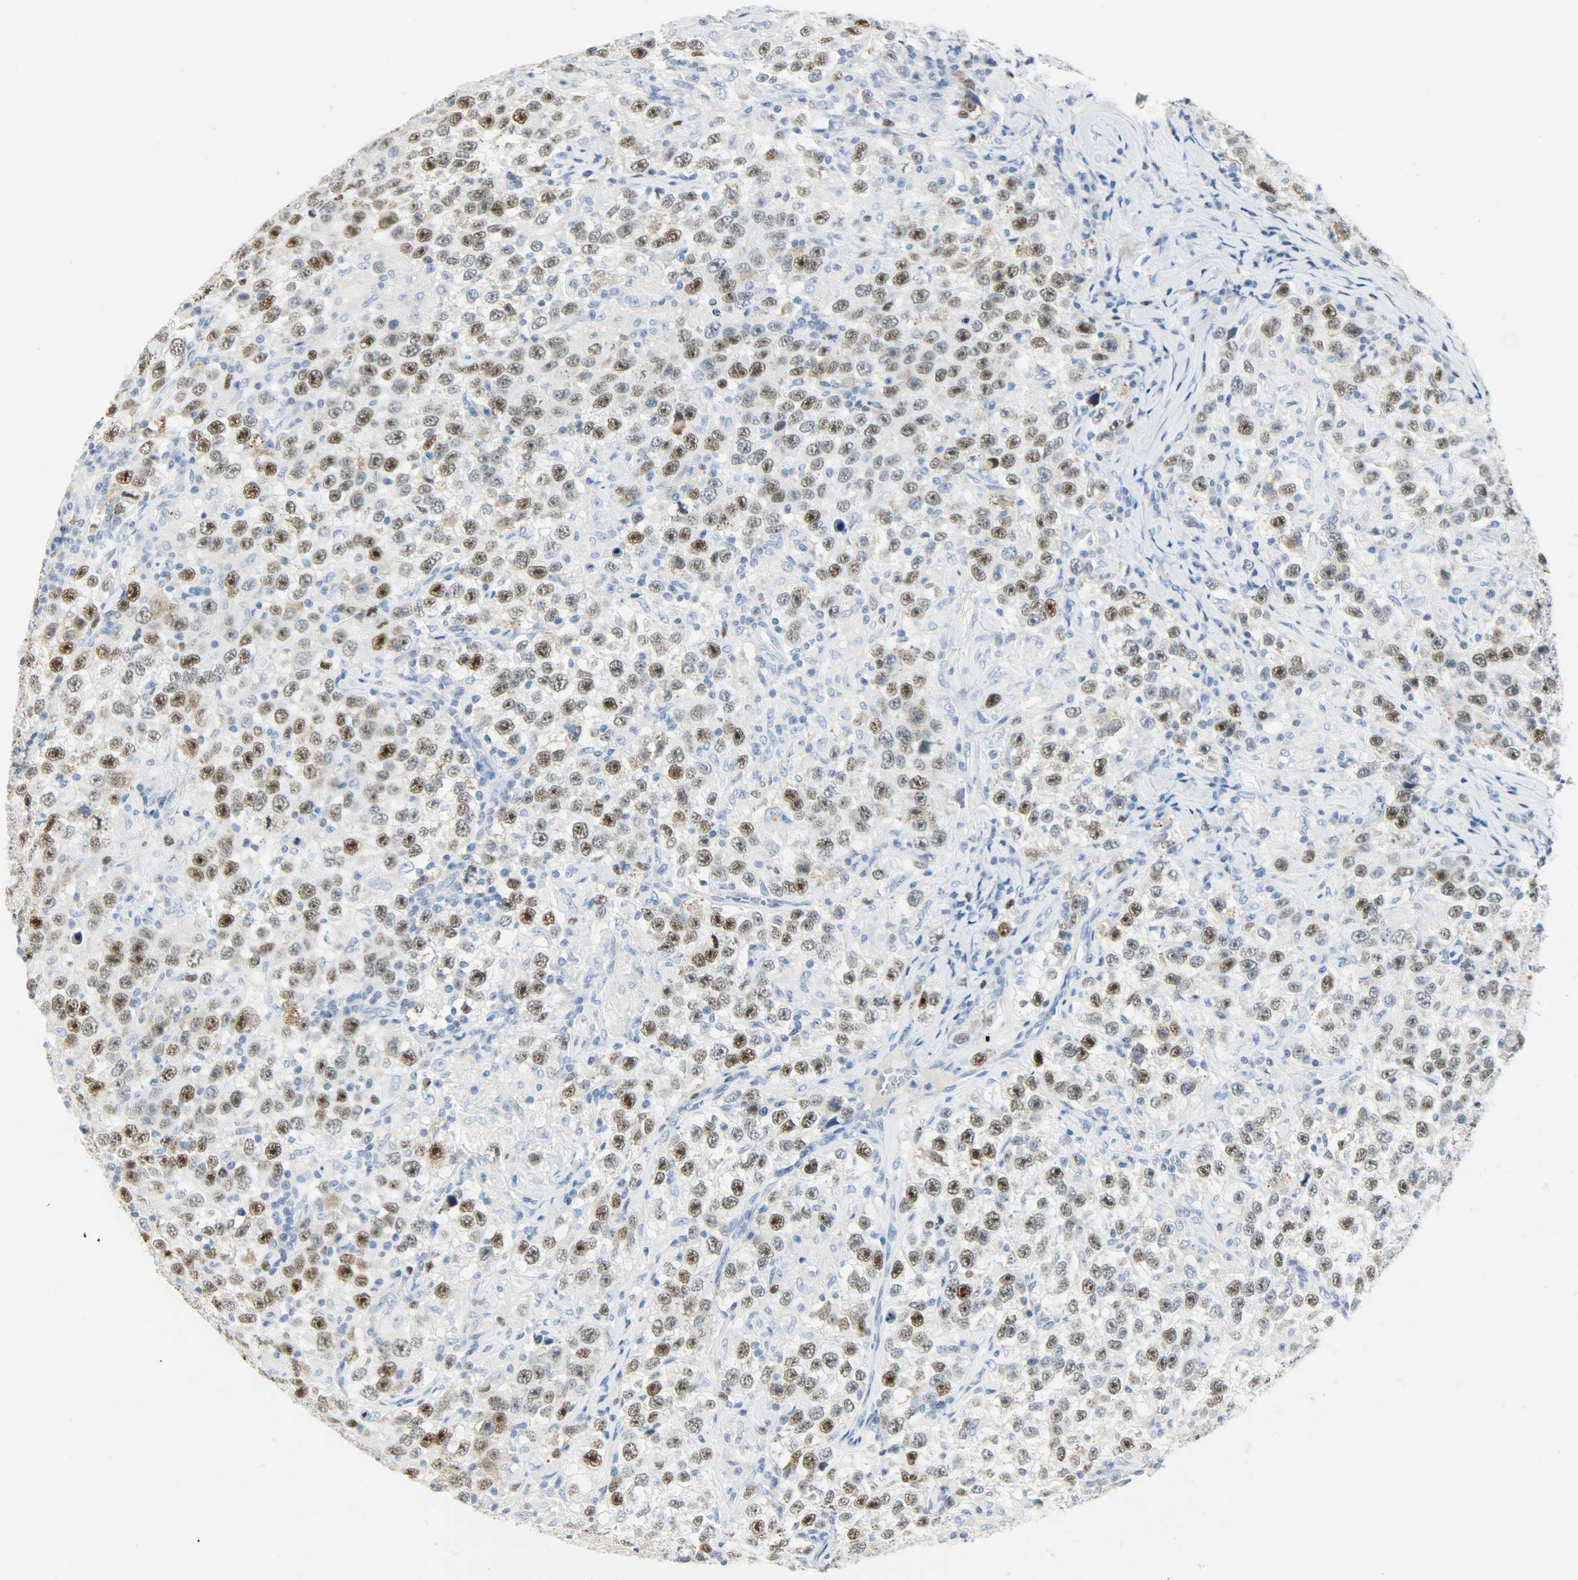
{"staining": {"intensity": "moderate", "quantity": ">75%", "location": "nuclear"}, "tissue": "testis cancer", "cell_type": "Tumor cells", "image_type": "cancer", "snomed": [{"axis": "morphology", "description": "Seminoma, NOS"}, {"axis": "topography", "description": "Testis"}], "caption": "Testis cancer (seminoma) was stained to show a protein in brown. There is medium levels of moderate nuclear positivity in approximately >75% of tumor cells.", "gene": "HELLS", "patient": {"sex": "male", "age": 41}}